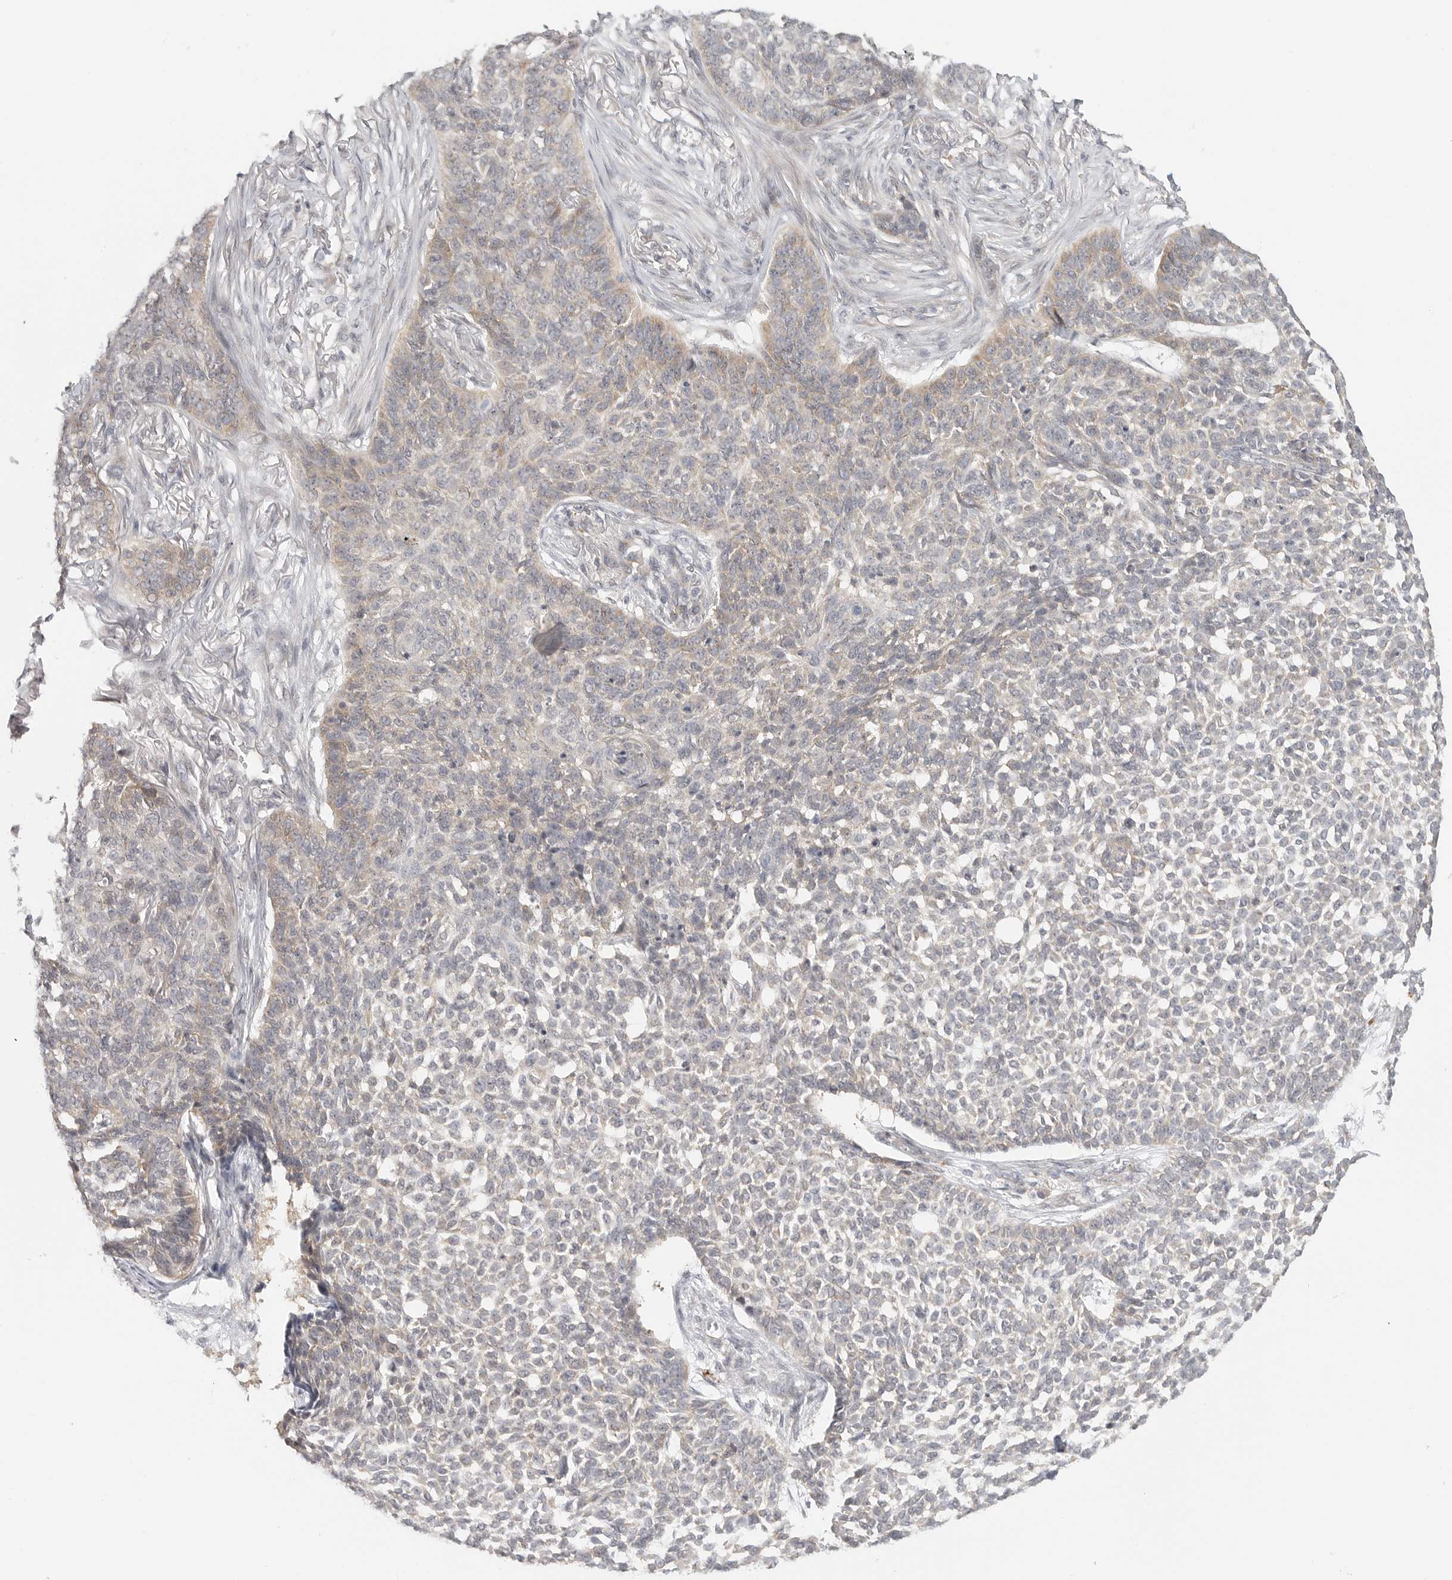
{"staining": {"intensity": "weak", "quantity": "25%-75%", "location": "cytoplasmic/membranous"}, "tissue": "skin cancer", "cell_type": "Tumor cells", "image_type": "cancer", "snomed": [{"axis": "morphology", "description": "Basal cell carcinoma"}, {"axis": "topography", "description": "Skin"}], "caption": "The micrograph demonstrates a brown stain indicating the presence of a protein in the cytoplasmic/membranous of tumor cells in skin cancer.", "gene": "HDAC6", "patient": {"sex": "male", "age": 85}}